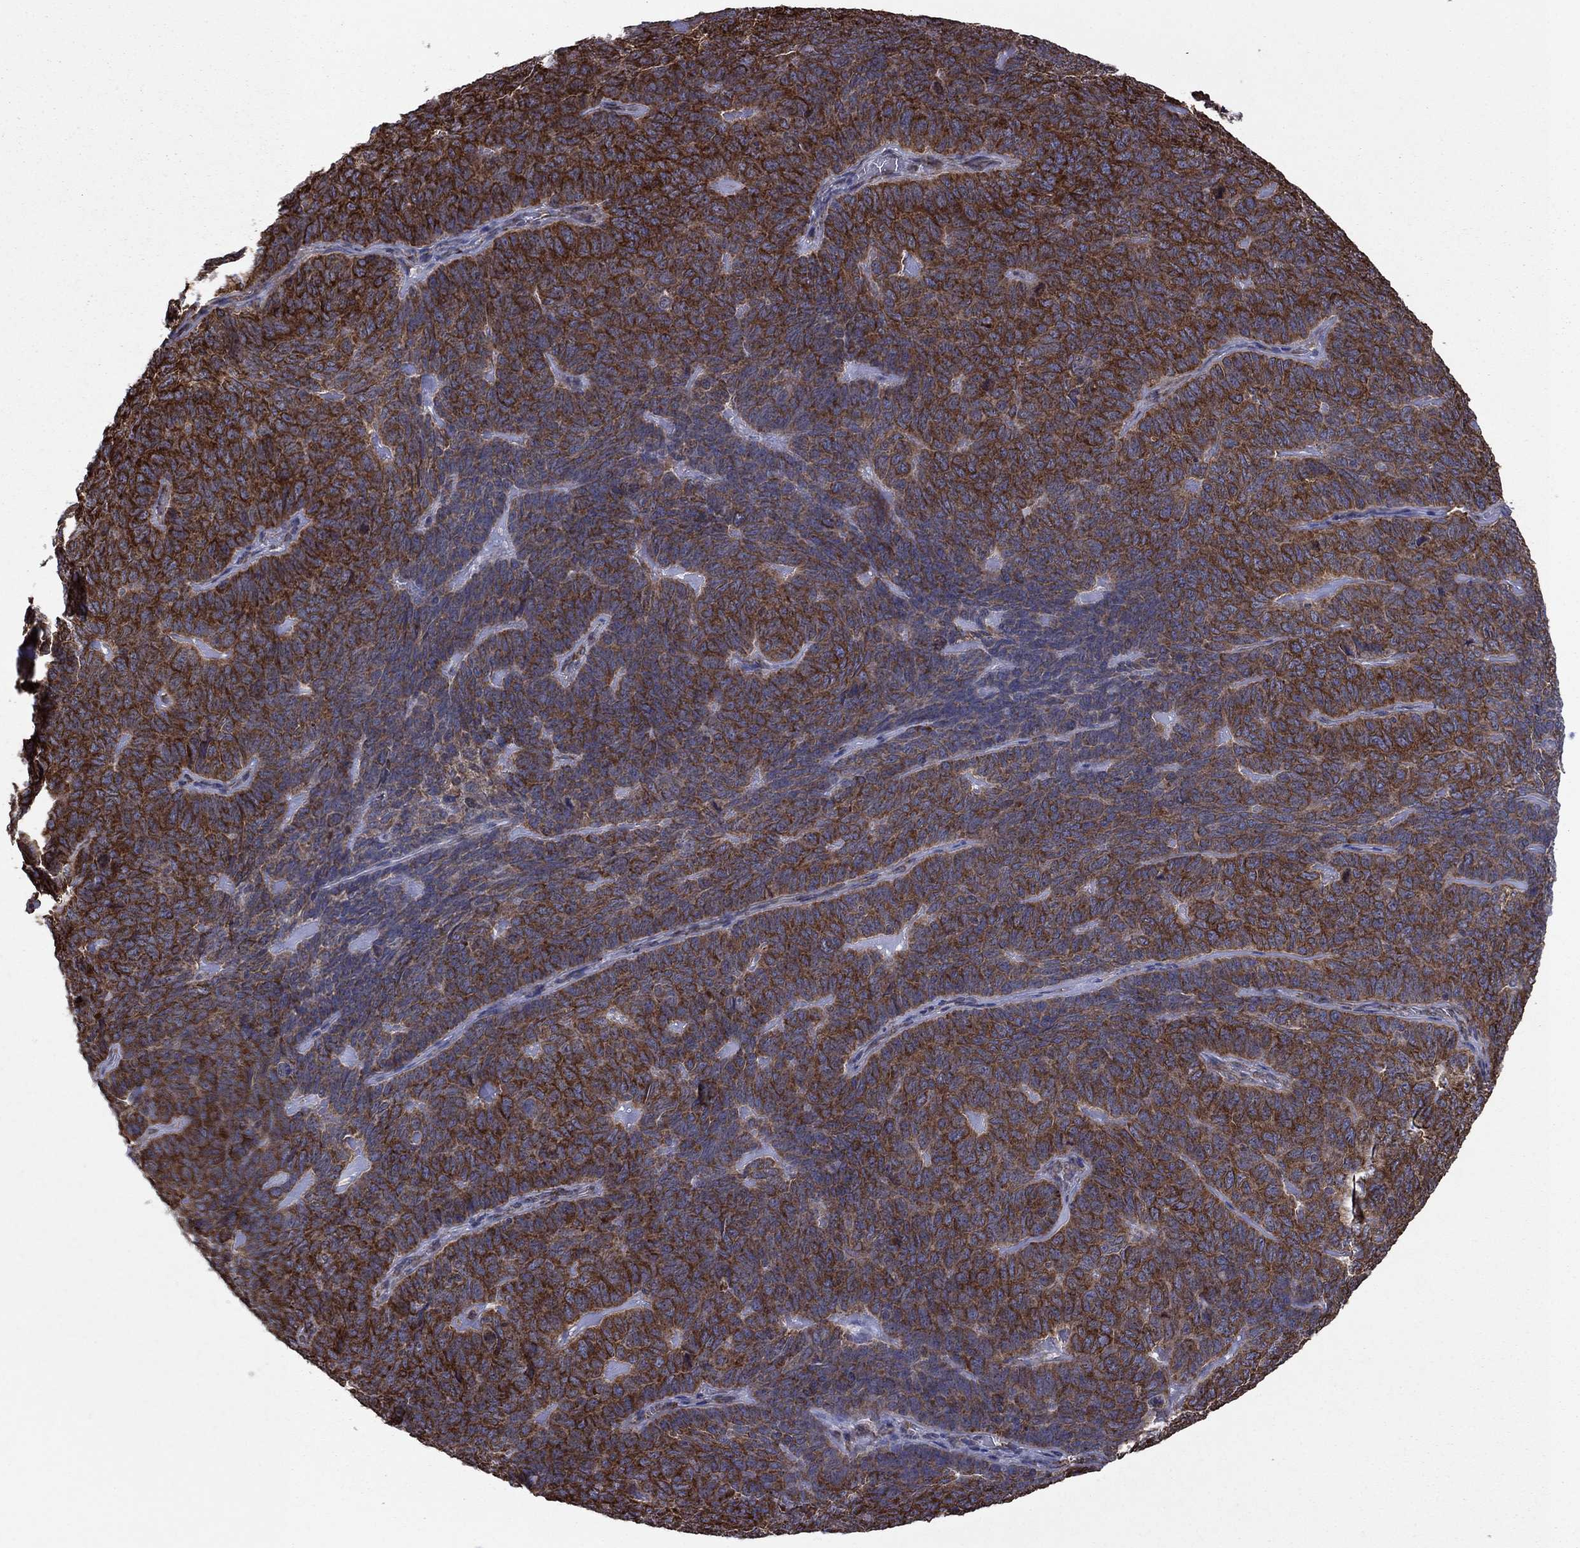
{"staining": {"intensity": "strong", "quantity": ">75%", "location": "cytoplasmic/membranous"}, "tissue": "skin cancer", "cell_type": "Tumor cells", "image_type": "cancer", "snomed": [{"axis": "morphology", "description": "Squamous cell carcinoma, NOS"}, {"axis": "topography", "description": "Skin"}, {"axis": "topography", "description": "Anal"}], "caption": "Immunohistochemistry (IHC) (DAB (3,3'-diaminobenzidine)) staining of human squamous cell carcinoma (skin) exhibits strong cytoplasmic/membranous protein expression in approximately >75% of tumor cells. The staining was performed using DAB (3,3'-diaminobenzidine), with brown indicating positive protein expression. Nuclei are stained blue with hematoxylin.", "gene": "YBX1", "patient": {"sex": "female", "age": 51}}